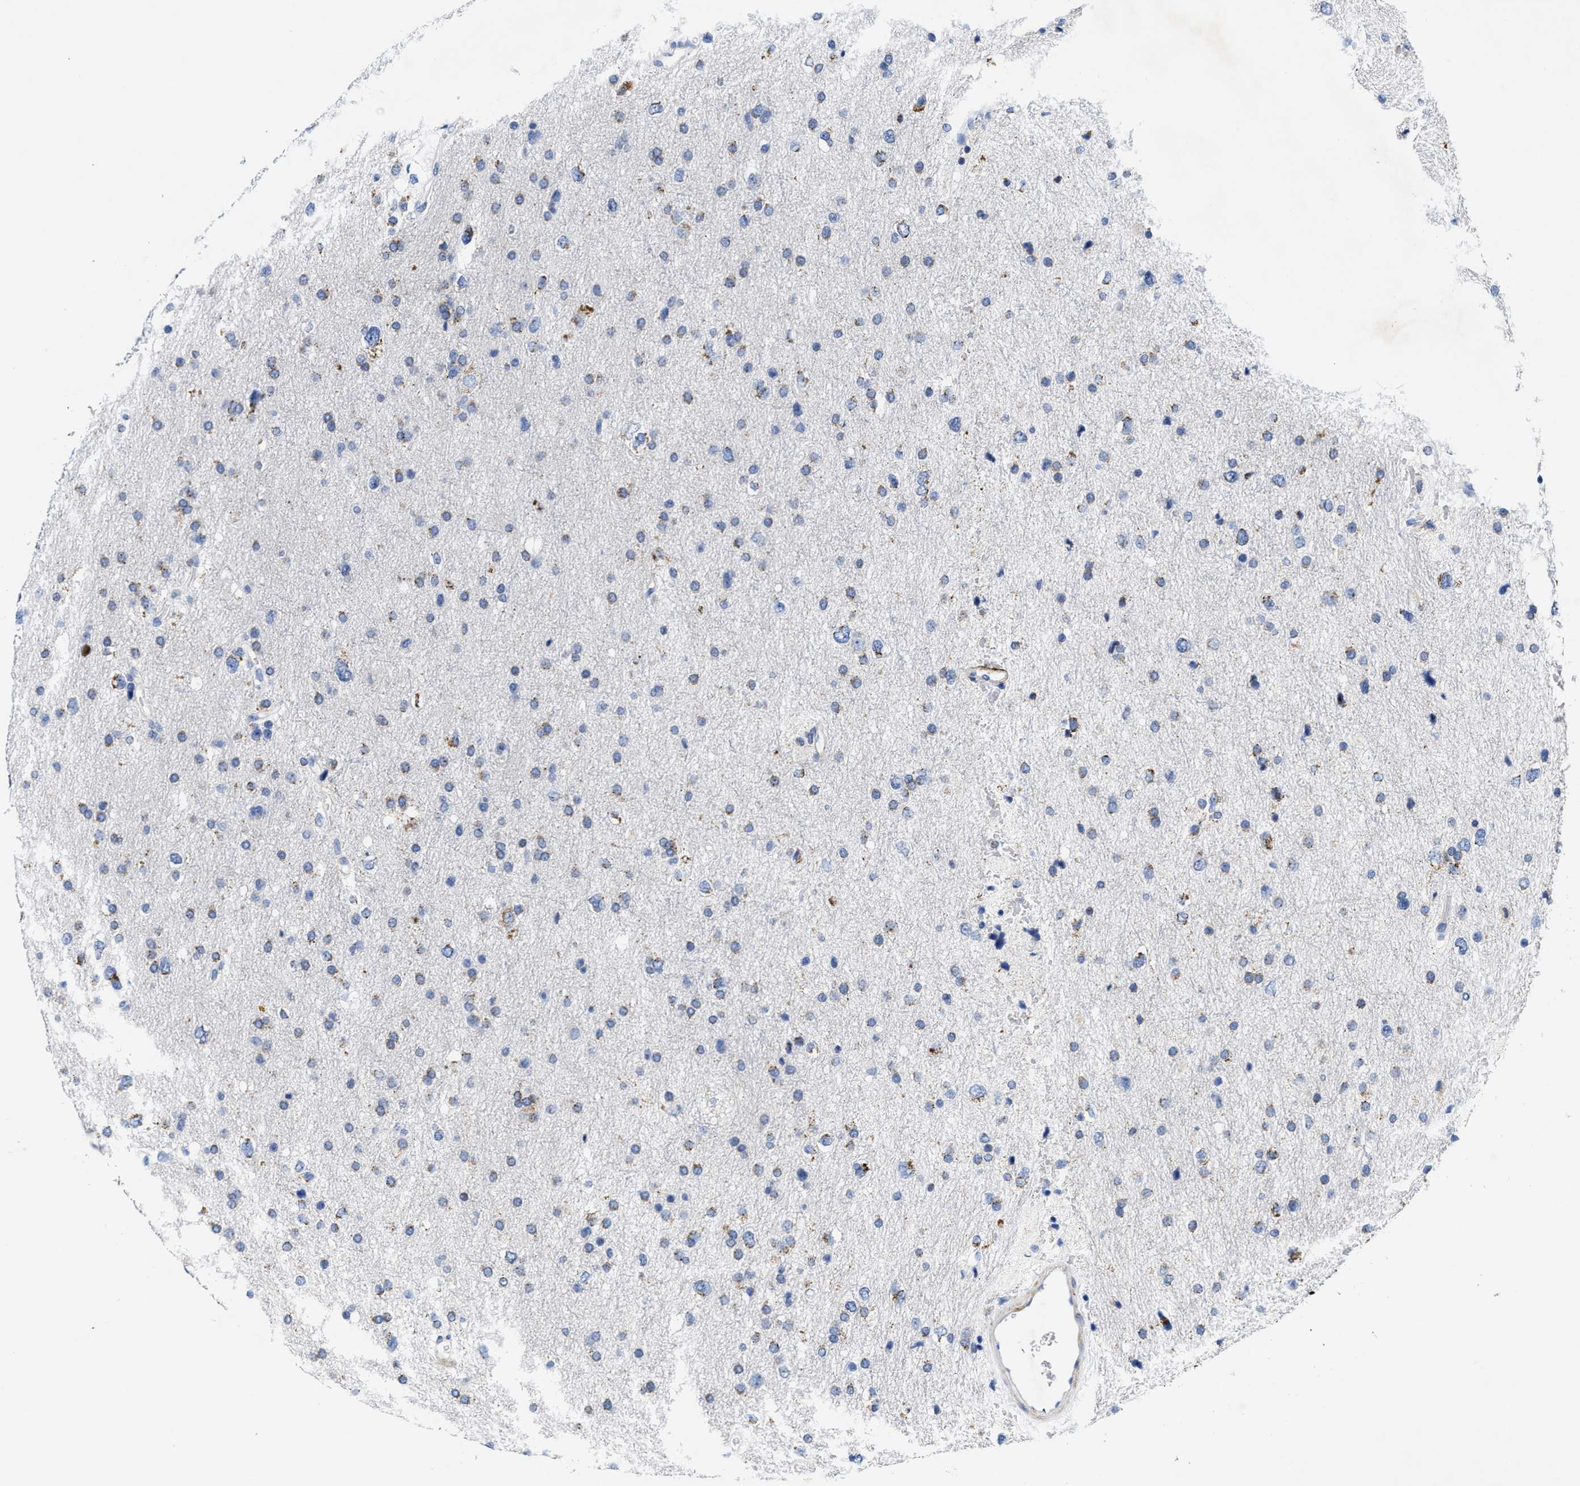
{"staining": {"intensity": "weak", "quantity": "25%-75%", "location": "cytoplasmic/membranous"}, "tissue": "glioma", "cell_type": "Tumor cells", "image_type": "cancer", "snomed": [{"axis": "morphology", "description": "Glioma, malignant, Low grade"}, {"axis": "topography", "description": "Brain"}], "caption": "Protein expression by immunohistochemistry demonstrates weak cytoplasmic/membranous staining in approximately 25%-75% of tumor cells in malignant low-grade glioma. (IHC, brightfield microscopy, high magnification).", "gene": "TBRG4", "patient": {"sex": "female", "age": 37}}